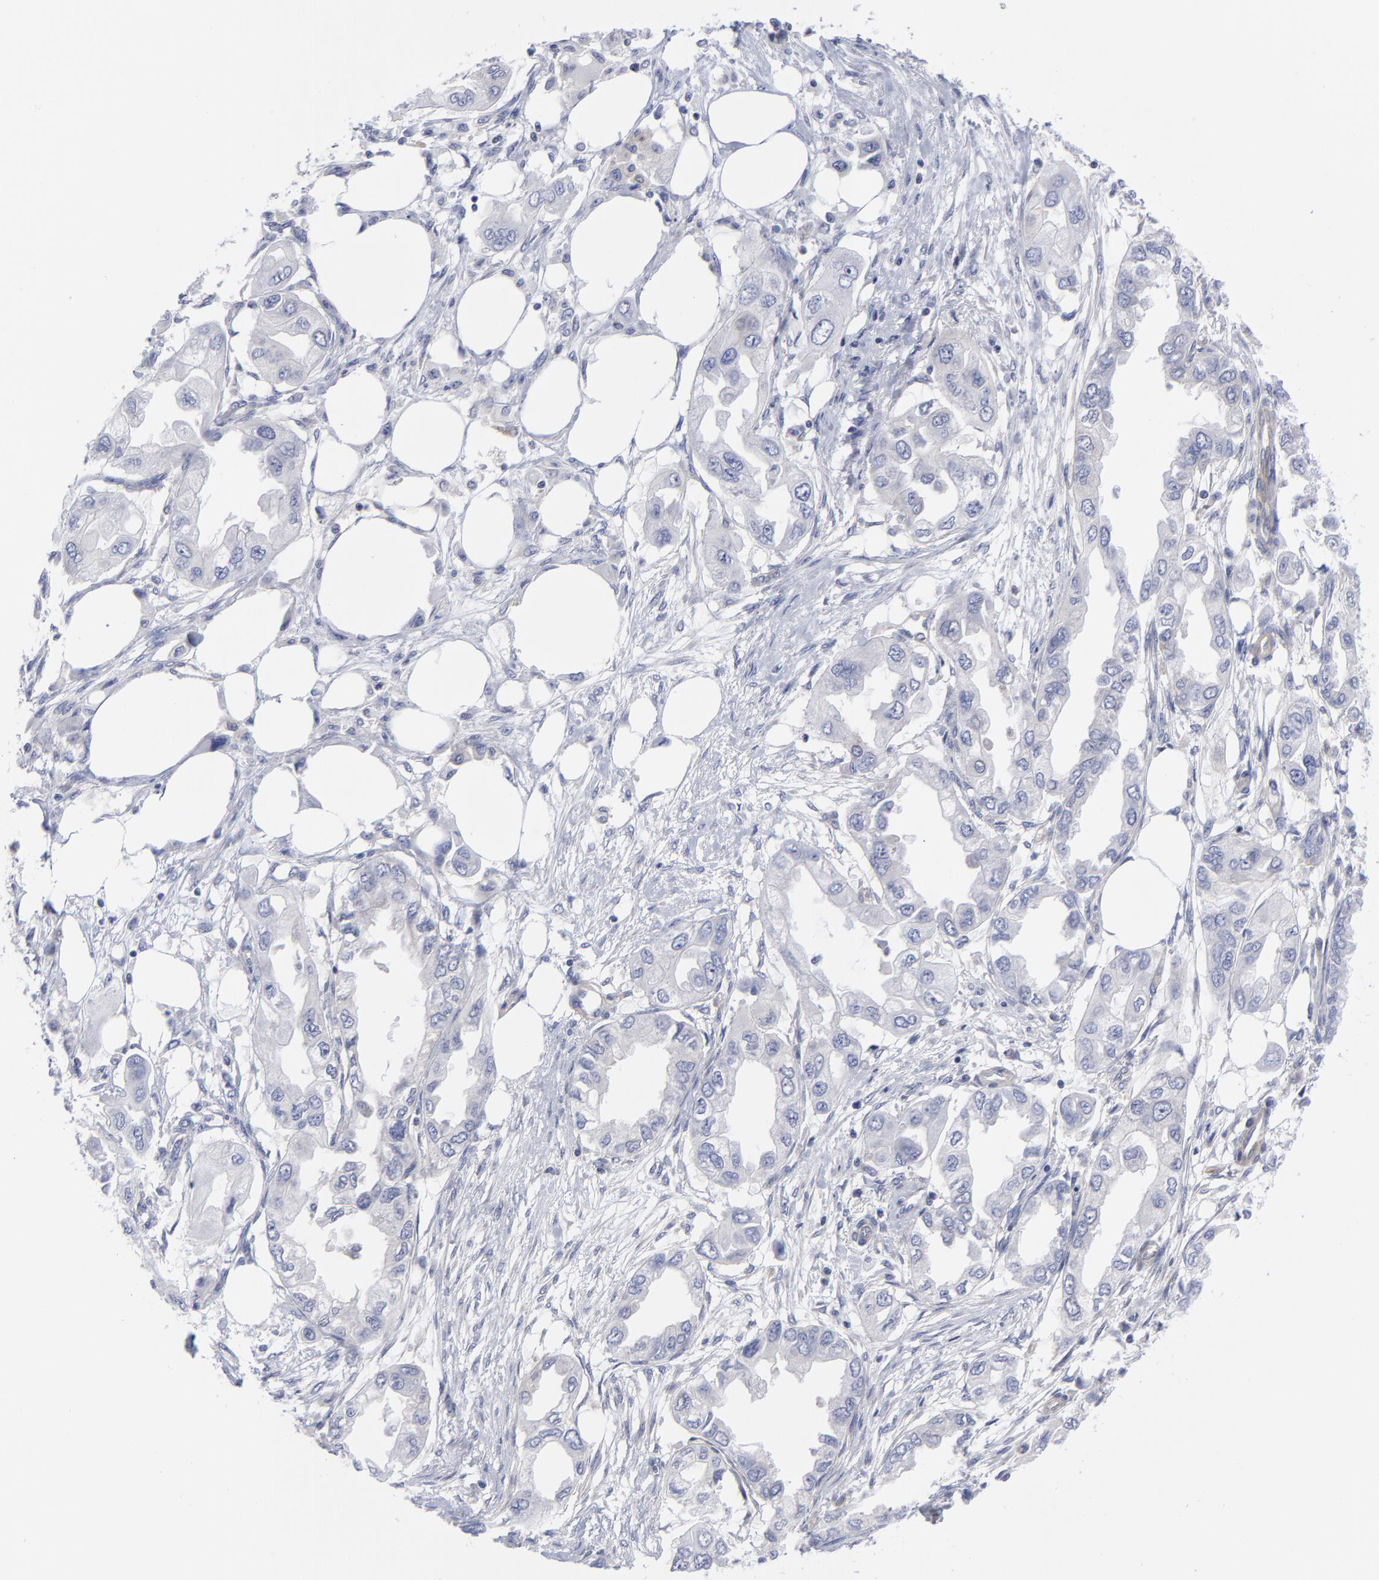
{"staining": {"intensity": "negative", "quantity": "none", "location": "none"}, "tissue": "endometrial cancer", "cell_type": "Tumor cells", "image_type": "cancer", "snomed": [{"axis": "morphology", "description": "Adenocarcinoma, NOS"}, {"axis": "topography", "description": "Endometrium"}], "caption": "An IHC photomicrograph of endometrial cancer is shown. There is no staining in tumor cells of endometrial cancer.", "gene": "NFKBIA", "patient": {"sex": "female", "age": 67}}